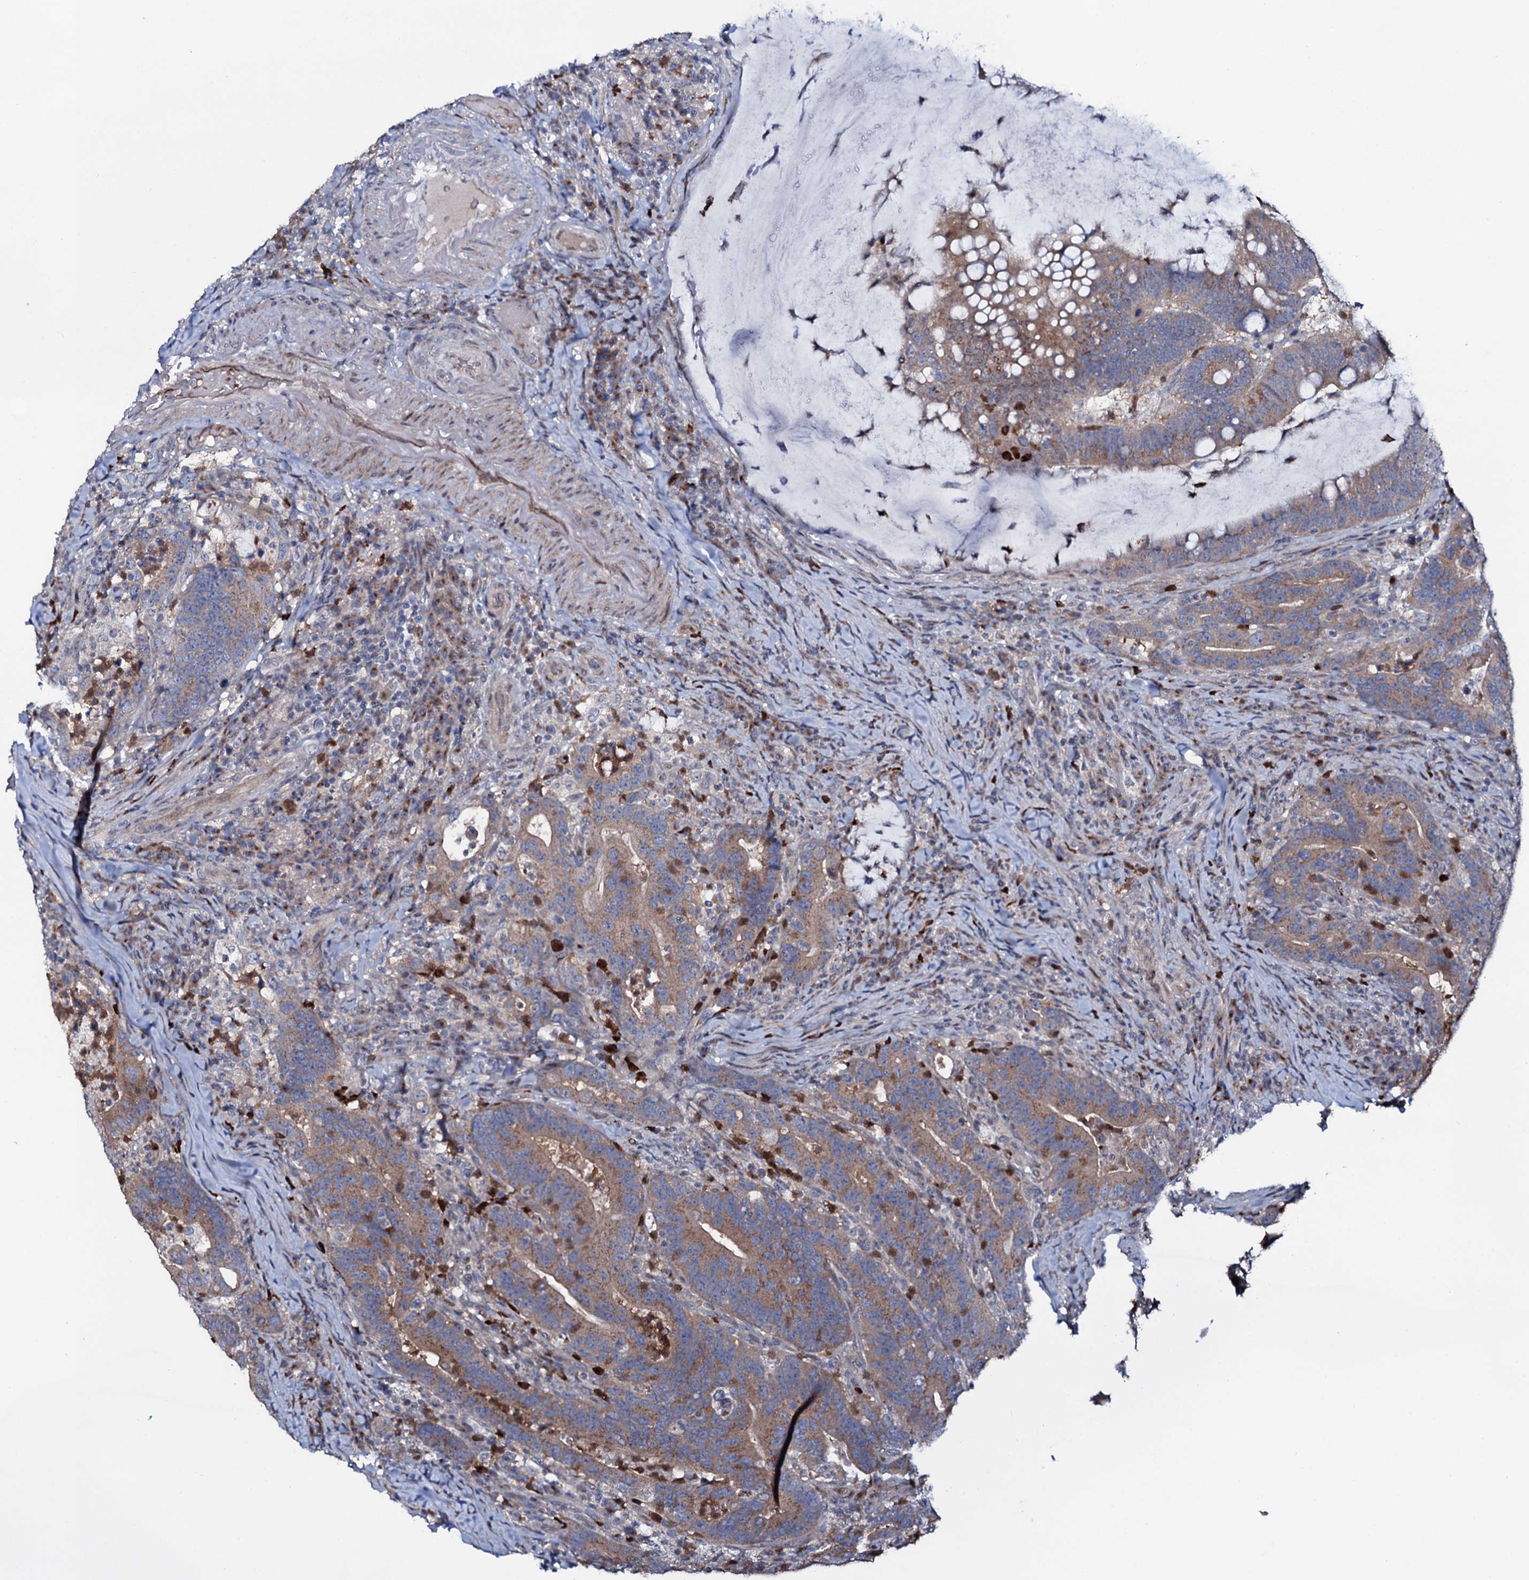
{"staining": {"intensity": "moderate", "quantity": ">75%", "location": "cytoplasmic/membranous"}, "tissue": "colorectal cancer", "cell_type": "Tumor cells", "image_type": "cancer", "snomed": [{"axis": "morphology", "description": "Adenocarcinoma, NOS"}, {"axis": "topography", "description": "Colon"}], "caption": "IHC image of neoplastic tissue: colorectal adenocarcinoma stained using IHC shows medium levels of moderate protein expression localized specifically in the cytoplasmic/membranous of tumor cells, appearing as a cytoplasmic/membranous brown color.", "gene": "COG6", "patient": {"sex": "female", "age": 66}}